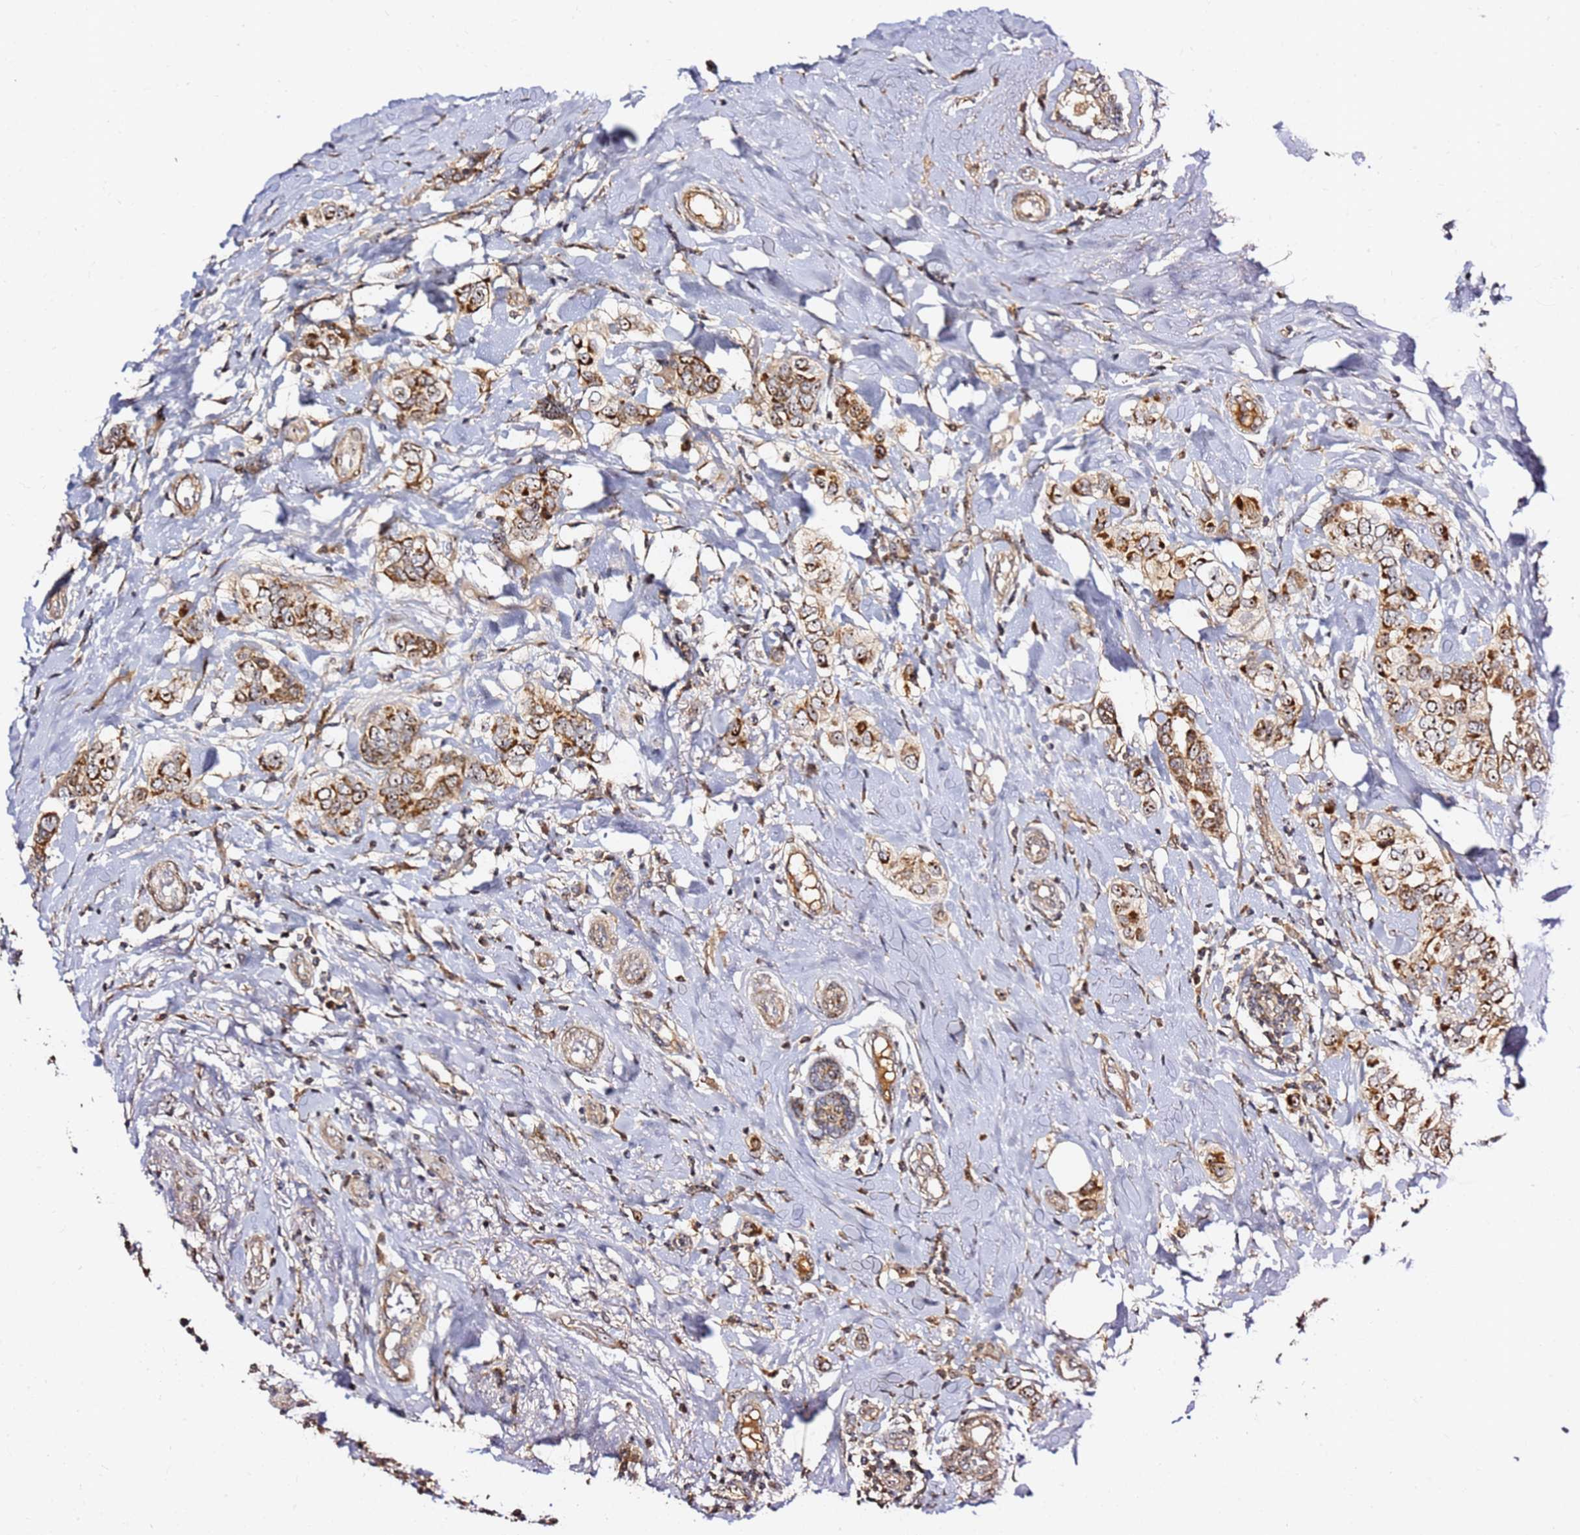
{"staining": {"intensity": "strong", "quantity": ">75%", "location": "cytoplasmic/membranous"}, "tissue": "breast cancer", "cell_type": "Tumor cells", "image_type": "cancer", "snomed": [{"axis": "morphology", "description": "Lobular carcinoma"}, {"axis": "topography", "description": "Breast"}], "caption": "Human lobular carcinoma (breast) stained with a protein marker exhibits strong staining in tumor cells.", "gene": "KIF25", "patient": {"sex": "female", "age": 51}}